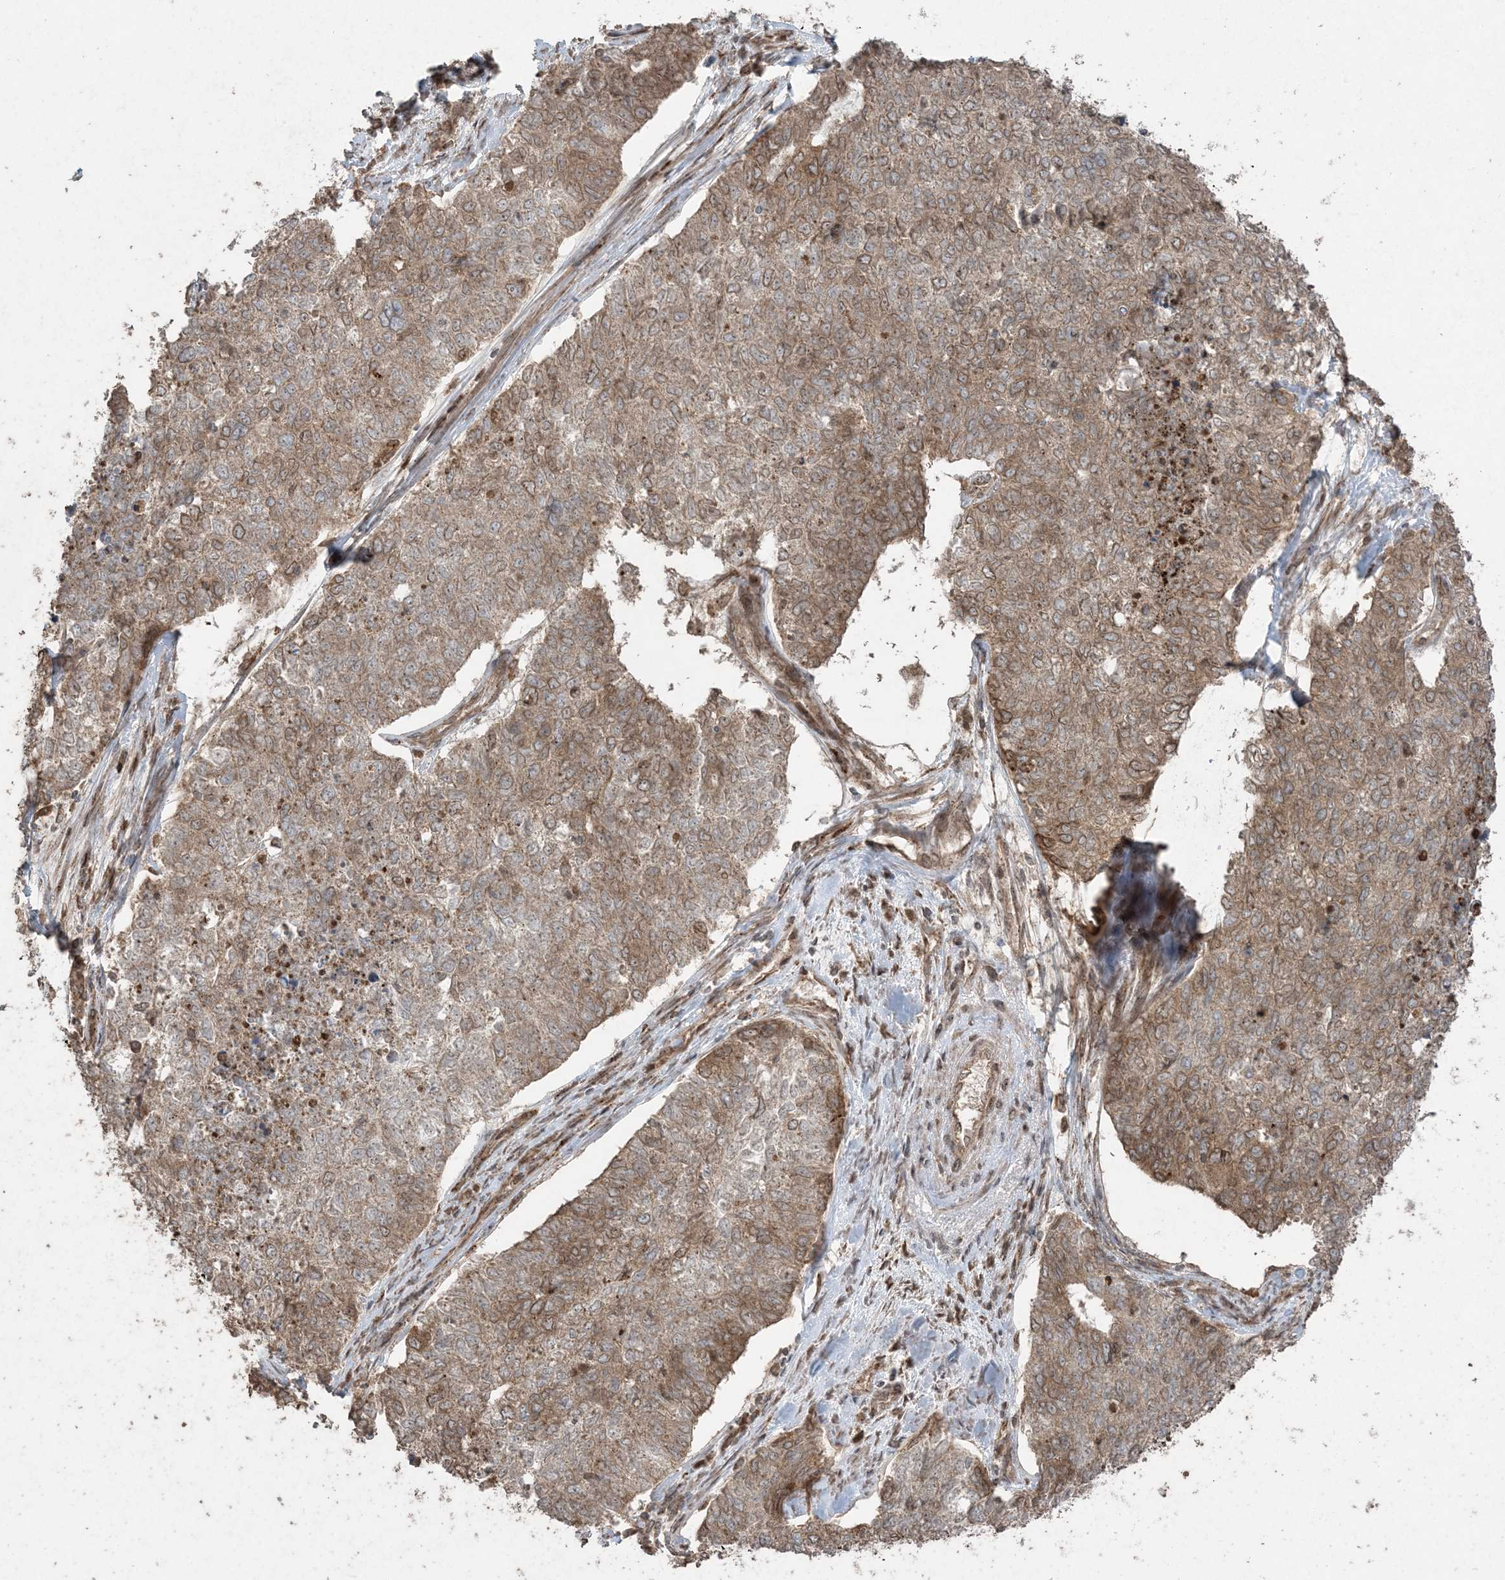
{"staining": {"intensity": "moderate", "quantity": ">75%", "location": "cytoplasmic/membranous"}, "tissue": "cervical cancer", "cell_type": "Tumor cells", "image_type": "cancer", "snomed": [{"axis": "morphology", "description": "Squamous cell carcinoma, NOS"}, {"axis": "topography", "description": "Cervix"}], "caption": "Protein staining by IHC displays moderate cytoplasmic/membranous positivity in approximately >75% of tumor cells in cervical squamous cell carcinoma.", "gene": "DDX19B", "patient": {"sex": "female", "age": 63}}